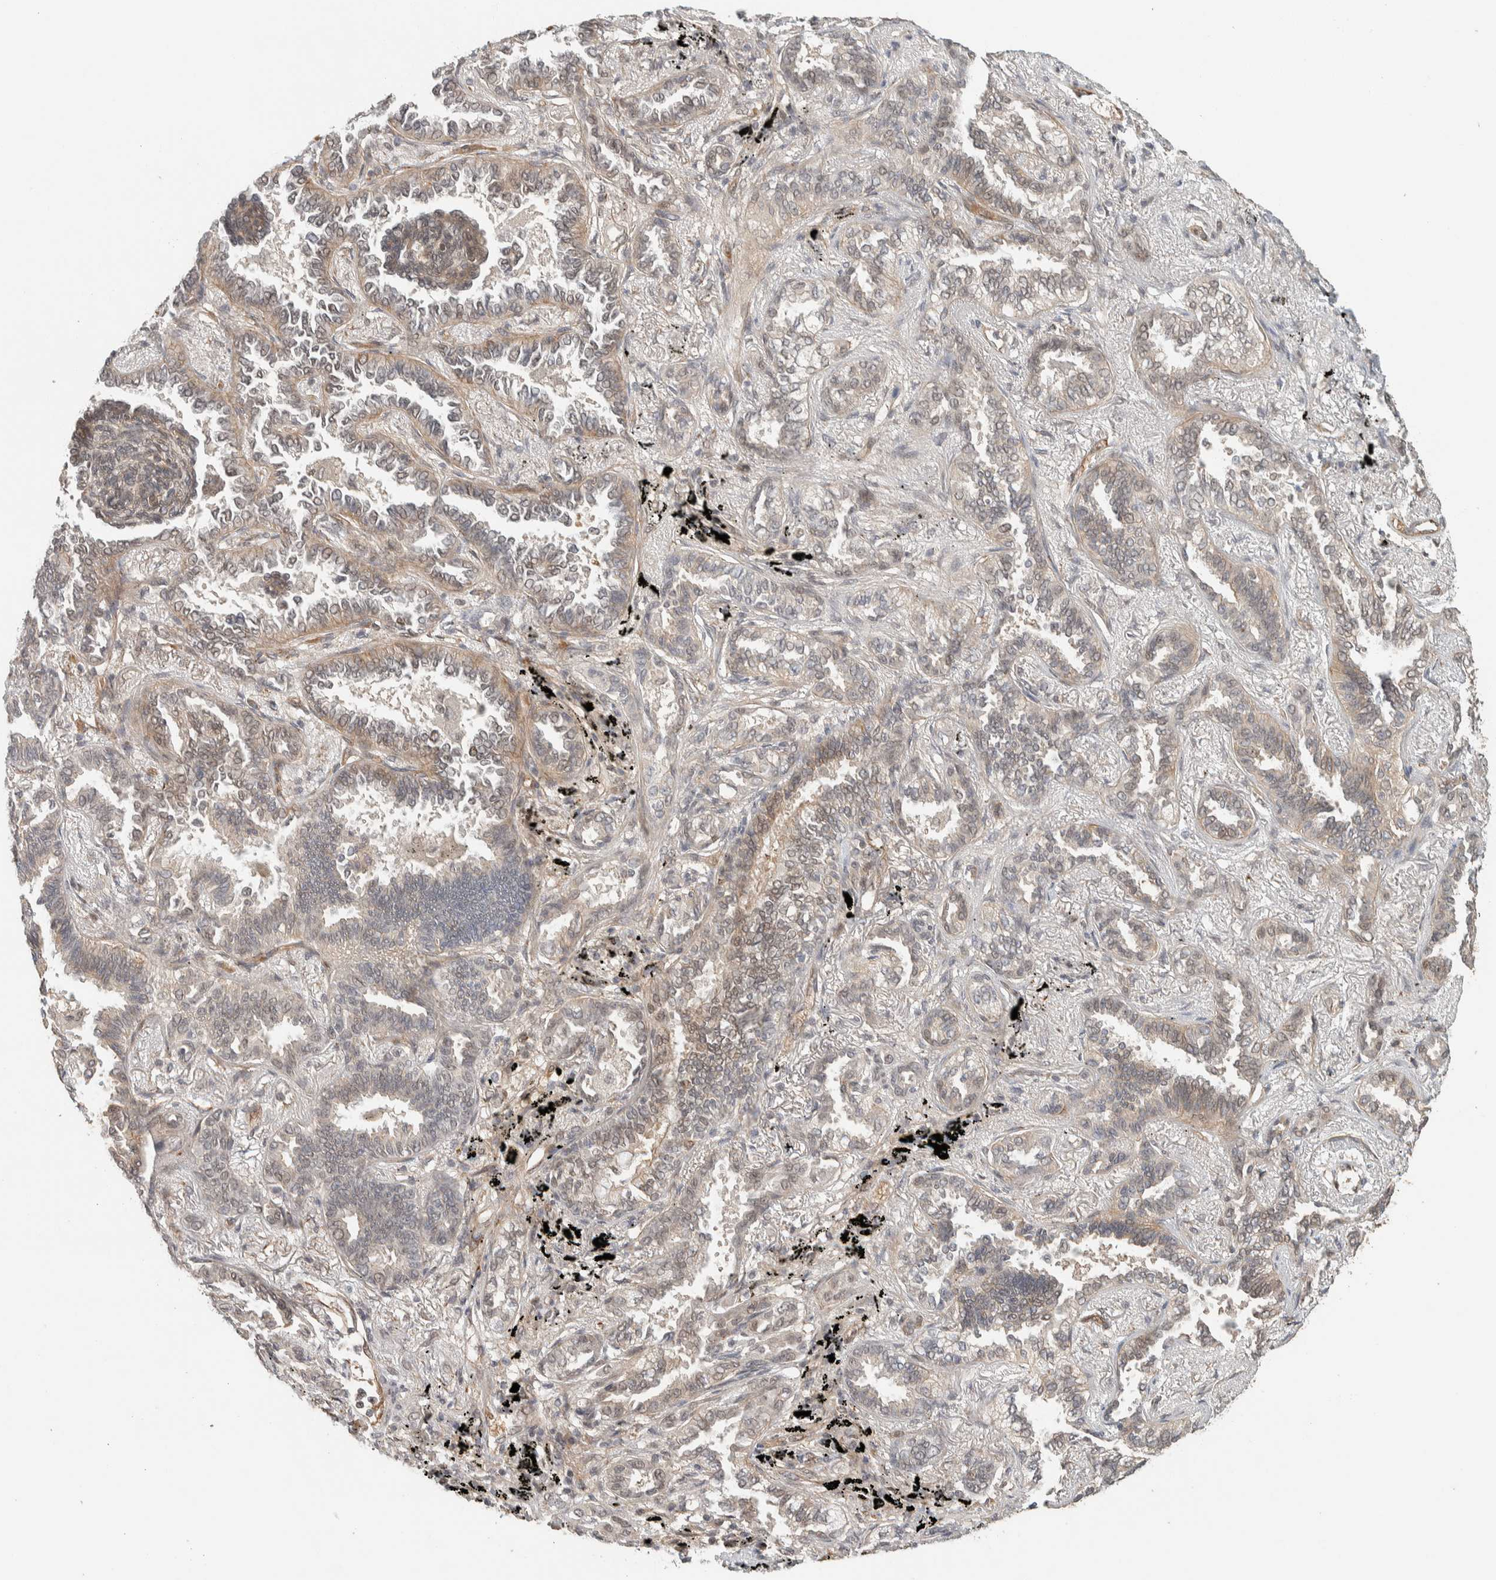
{"staining": {"intensity": "weak", "quantity": "25%-75%", "location": "cytoplasmic/membranous,nuclear"}, "tissue": "lung cancer", "cell_type": "Tumor cells", "image_type": "cancer", "snomed": [{"axis": "morphology", "description": "Adenocarcinoma, NOS"}, {"axis": "topography", "description": "Lung"}], "caption": "About 25%-75% of tumor cells in human adenocarcinoma (lung) reveal weak cytoplasmic/membranous and nuclear protein positivity as visualized by brown immunohistochemical staining.", "gene": "ZBTB2", "patient": {"sex": "male", "age": 59}}